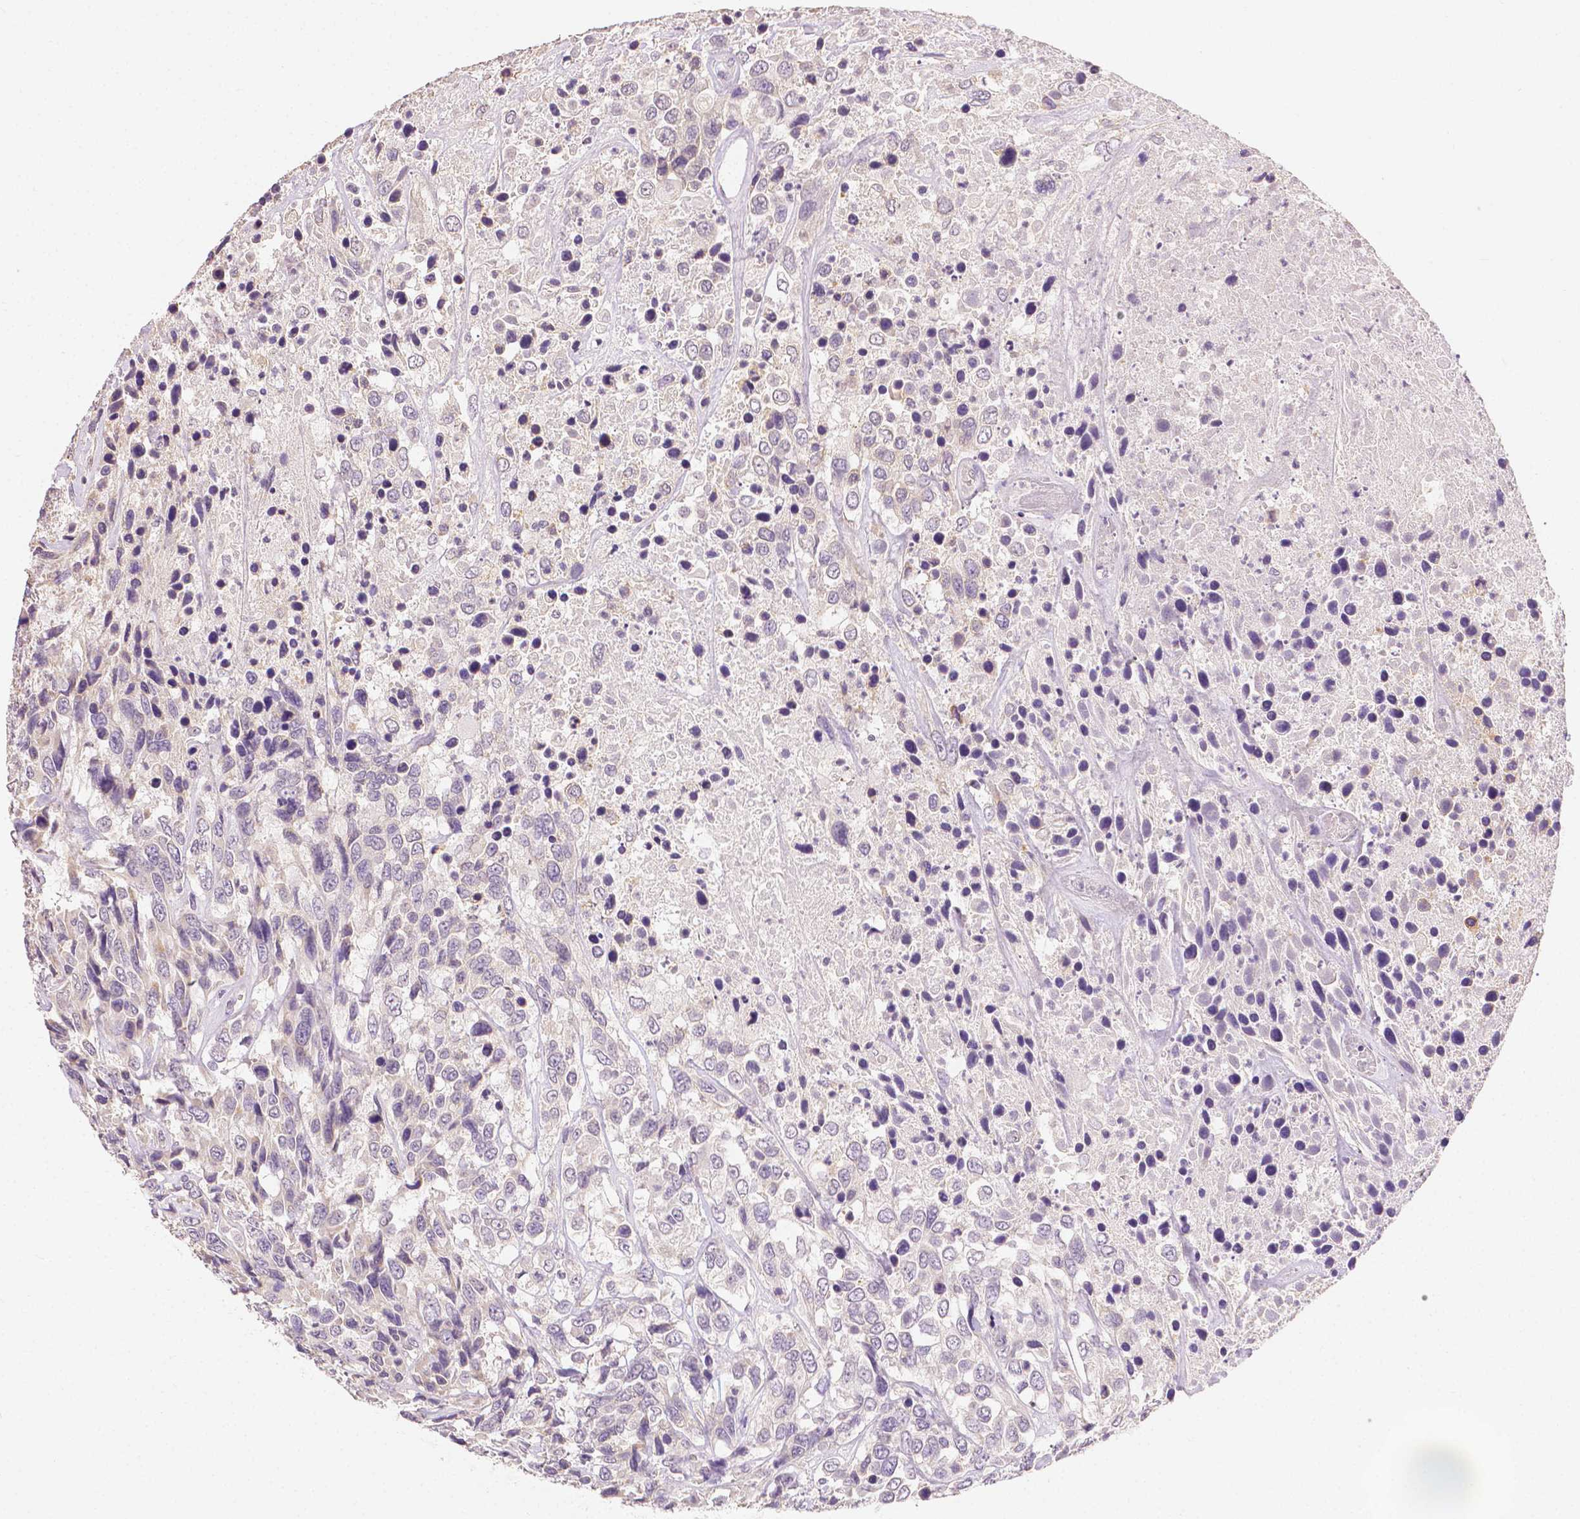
{"staining": {"intensity": "negative", "quantity": "none", "location": "none"}, "tissue": "urothelial cancer", "cell_type": "Tumor cells", "image_type": "cancer", "snomed": [{"axis": "morphology", "description": "Urothelial carcinoma, High grade"}, {"axis": "topography", "description": "Urinary bladder"}], "caption": "Urothelial cancer was stained to show a protein in brown. There is no significant expression in tumor cells. Brightfield microscopy of immunohistochemistry stained with DAB (3,3'-diaminobenzidine) (brown) and hematoxylin (blue), captured at high magnification.", "gene": "TGM1", "patient": {"sex": "female", "age": 70}}